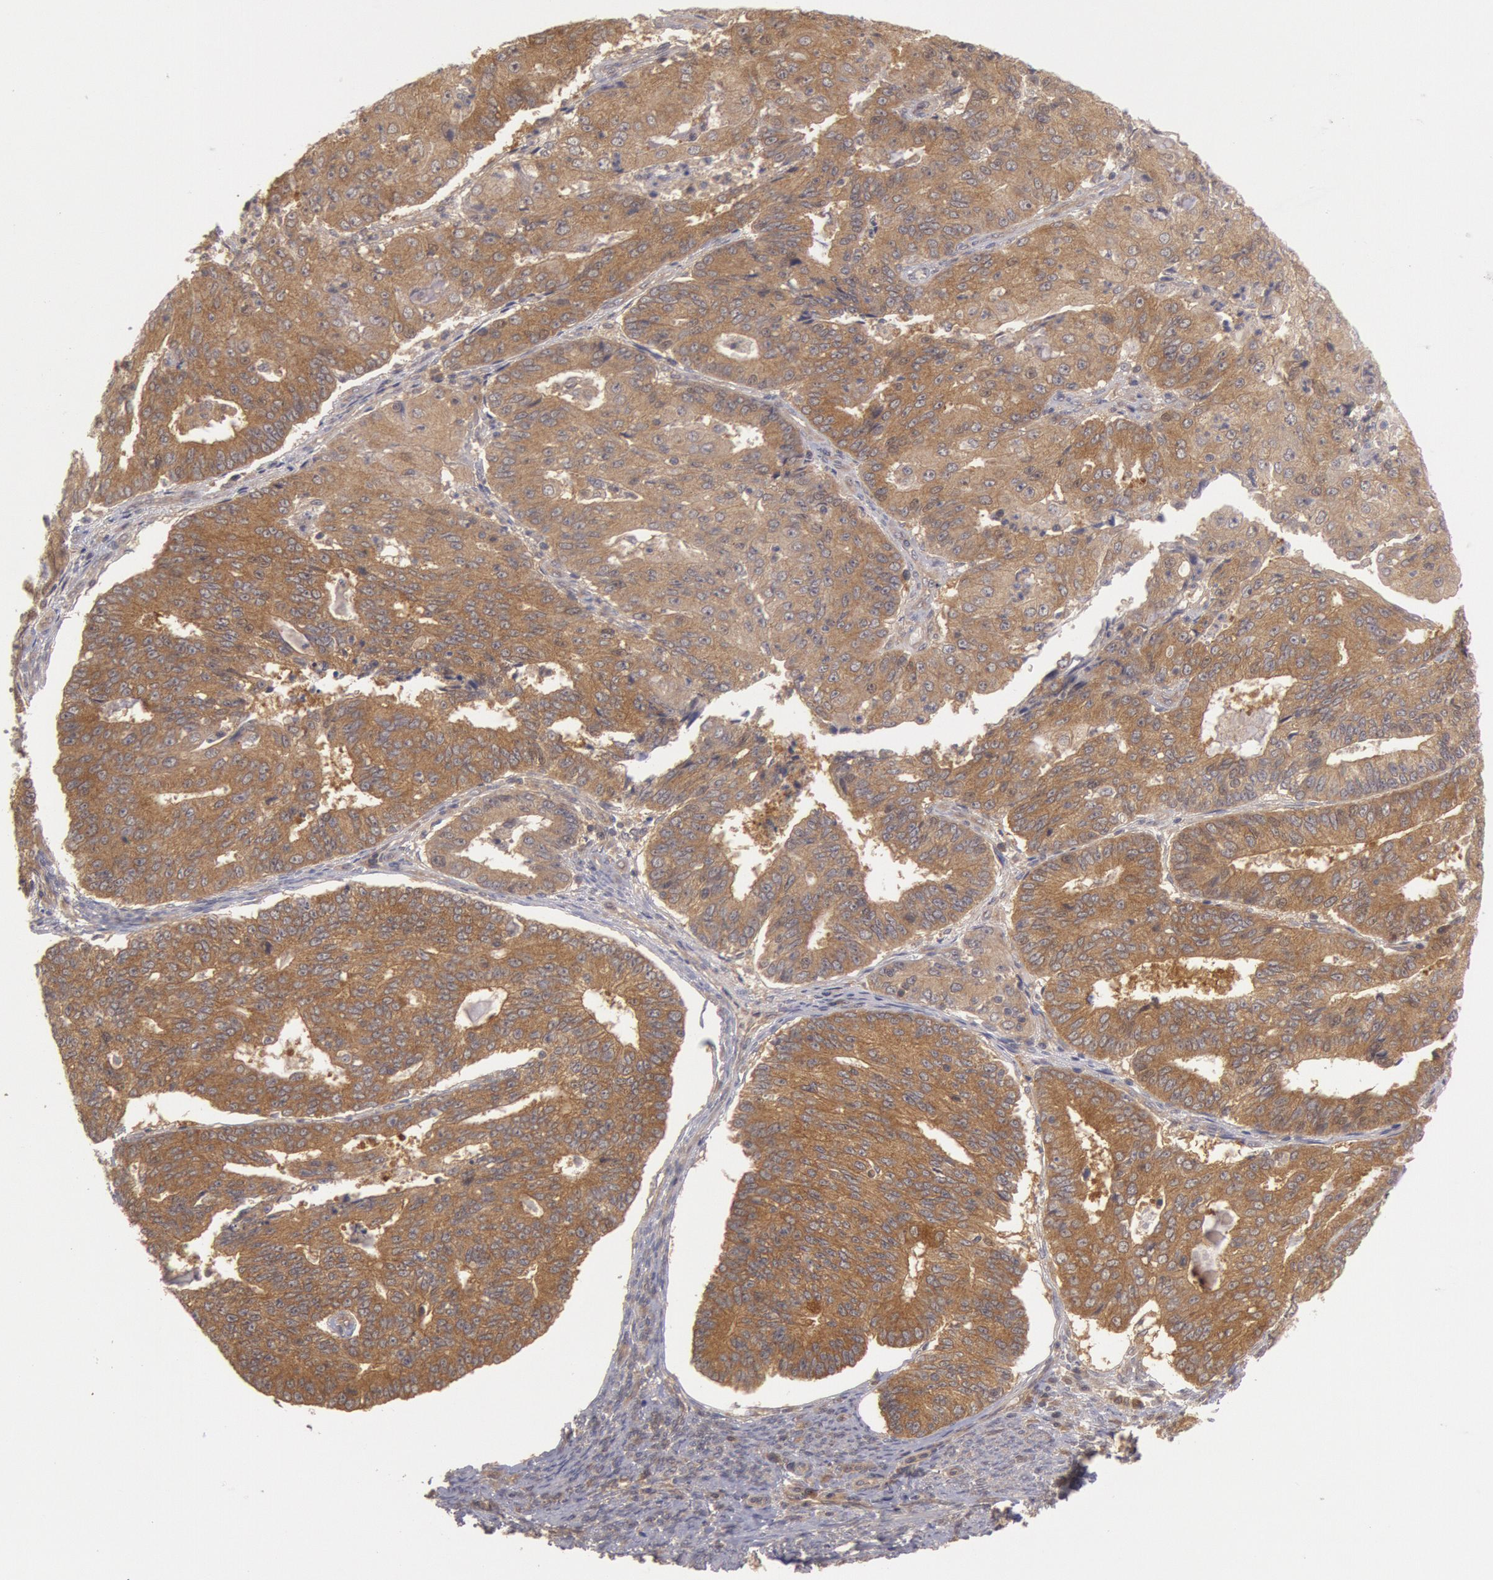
{"staining": {"intensity": "moderate", "quantity": ">75%", "location": "cytoplasmic/membranous"}, "tissue": "endometrial cancer", "cell_type": "Tumor cells", "image_type": "cancer", "snomed": [{"axis": "morphology", "description": "Adenocarcinoma, NOS"}, {"axis": "topography", "description": "Endometrium"}], "caption": "A medium amount of moderate cytoplasmic/membranous expression is appreciated in about >75% of tumor cells in adenocarcinoma (endometrial) tissue. (DAB IHC, brown staining for protein, blue staining for nuclei).", "gene": "BRAF", "patient": {"sex": "female", "age": 56}}